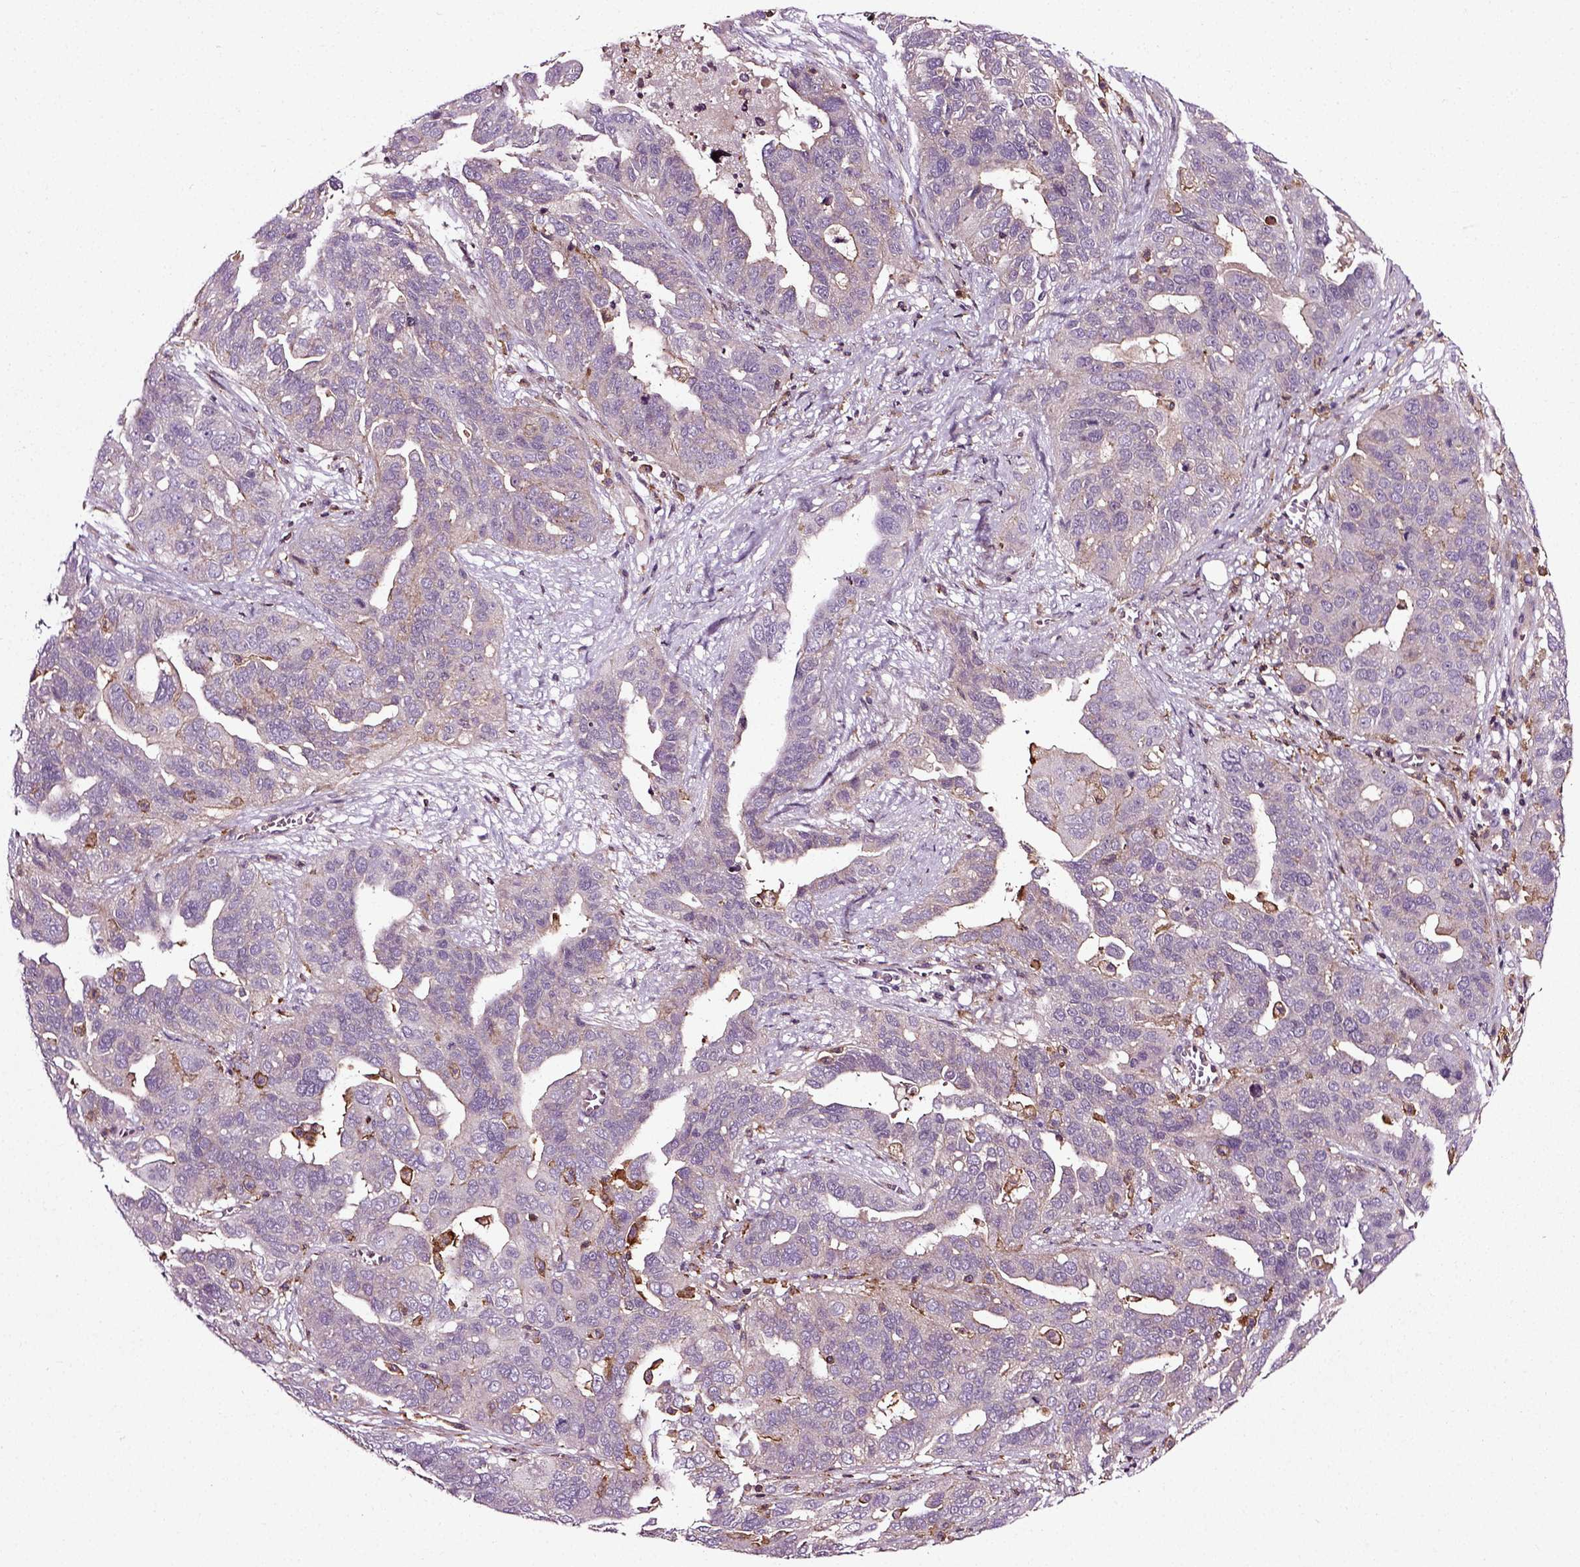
{"staining": {"intensity": "weak", "quantity": "<25%", "location": "cytoplasmic/membranous"}, "tissue": "ovarian cancer", "cell_type": "Tumor cells", "image_type": "cancer", "snomed": [{"axis": "morphology", "description": "Carcinoma, endometroid"}, {"axis": "topography", "description": "Soft tissue"}, {"axis": "topography", "description": "Ovary"}], "caption": "The immunohistochemistry photomicrograph has no significant expression in tumor cells of endometroid carcinoma (ovarian) tissue. (DAB (3,3'-diaminobenzidine) IHC with hematoxylin counter stain).", "gene": "RHOF", "patient": {"sex": "female", "age": 52}}